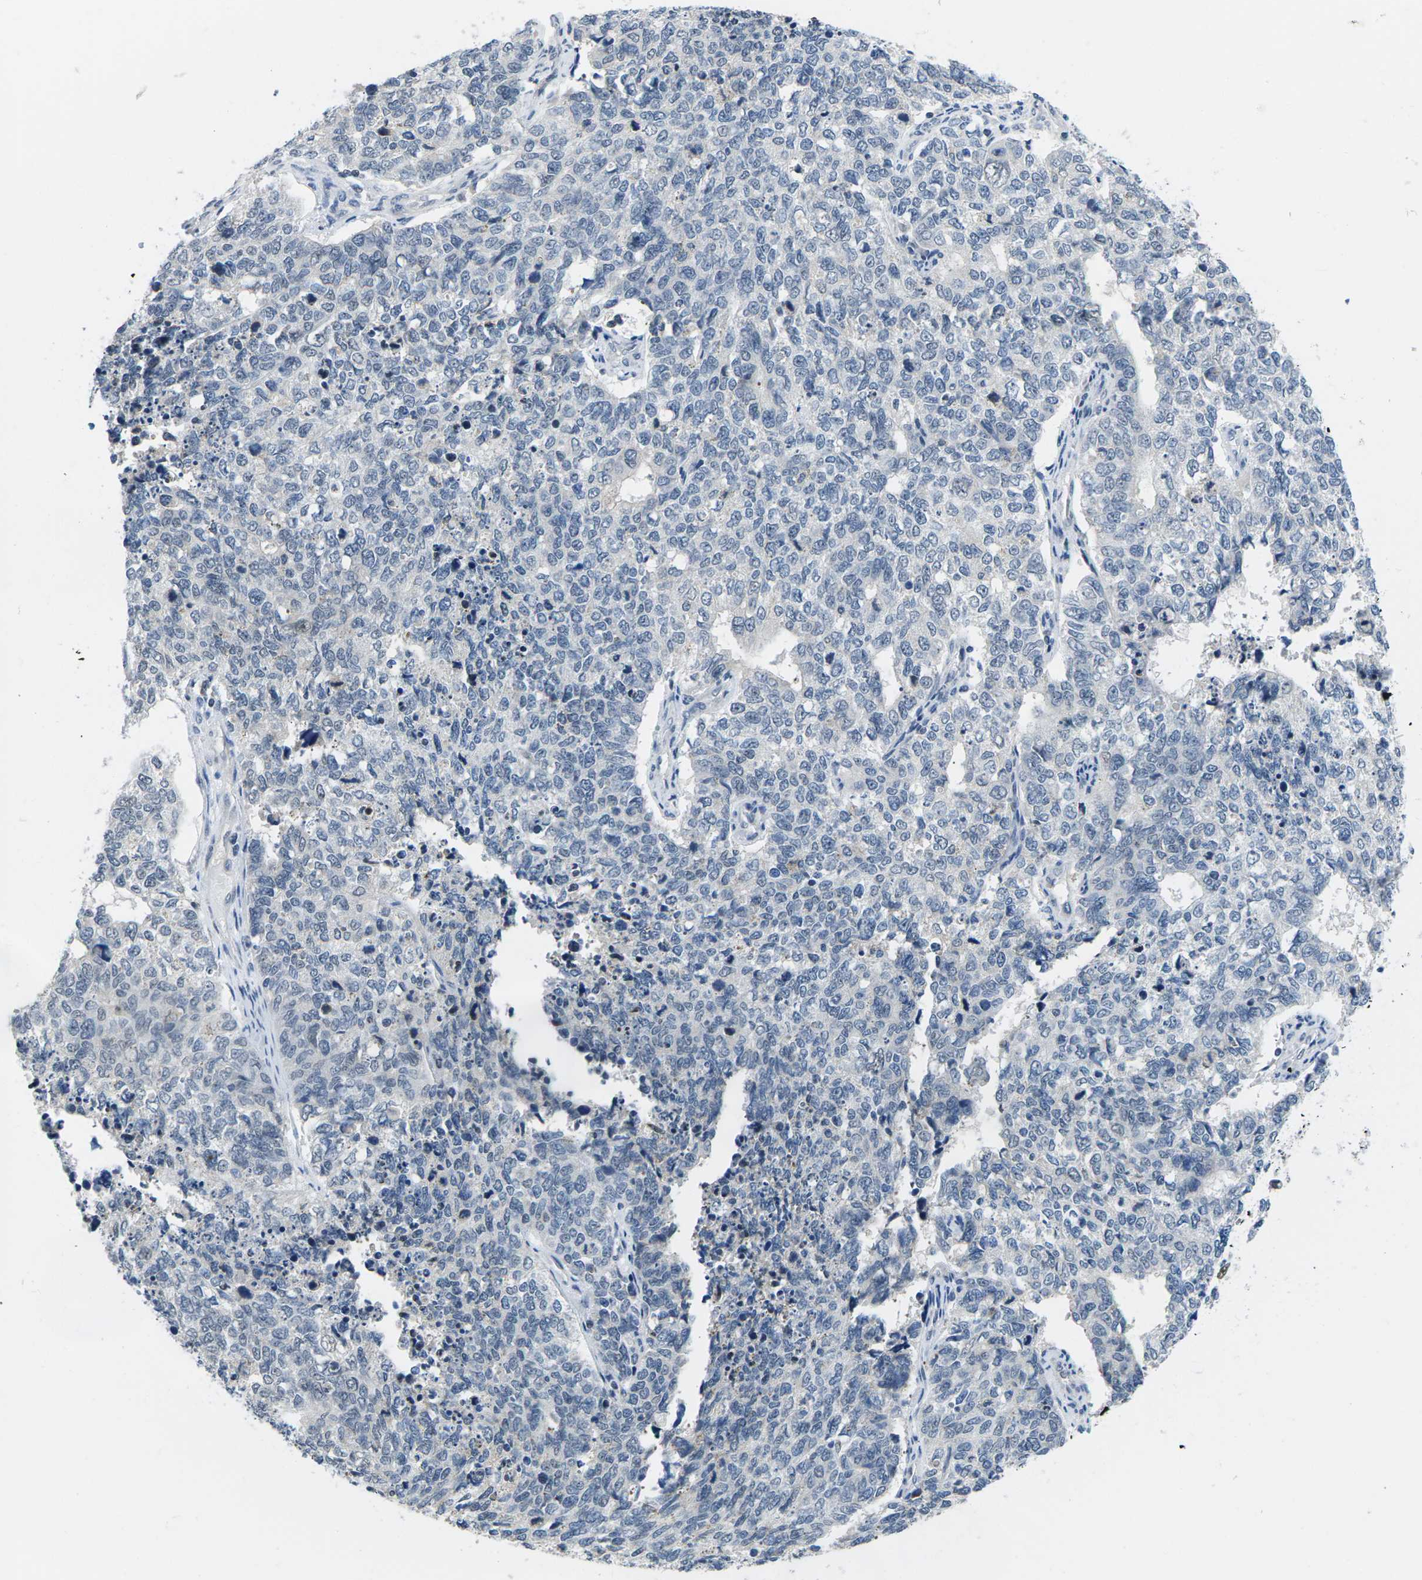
{"staining": {"intensity": "negative", "quantity": "none", "location": "none"}, "tissue": "cervical cancer", "cell_type": "Tumor cells", "image_type": "cancer", "snomed": [{"axis": "morphology", "description": "Squamous cell carcinoma, NOS"}, {"axis": "topography", "description": "Cervix"}], "caption": "Immunohistochemistry (IHC) of human squamous cell carcinoma (cervical) demonstrates no positivity in tumor cells.", "gene": "NSRP1", "patient": {"sex": "female", "age": 63}}